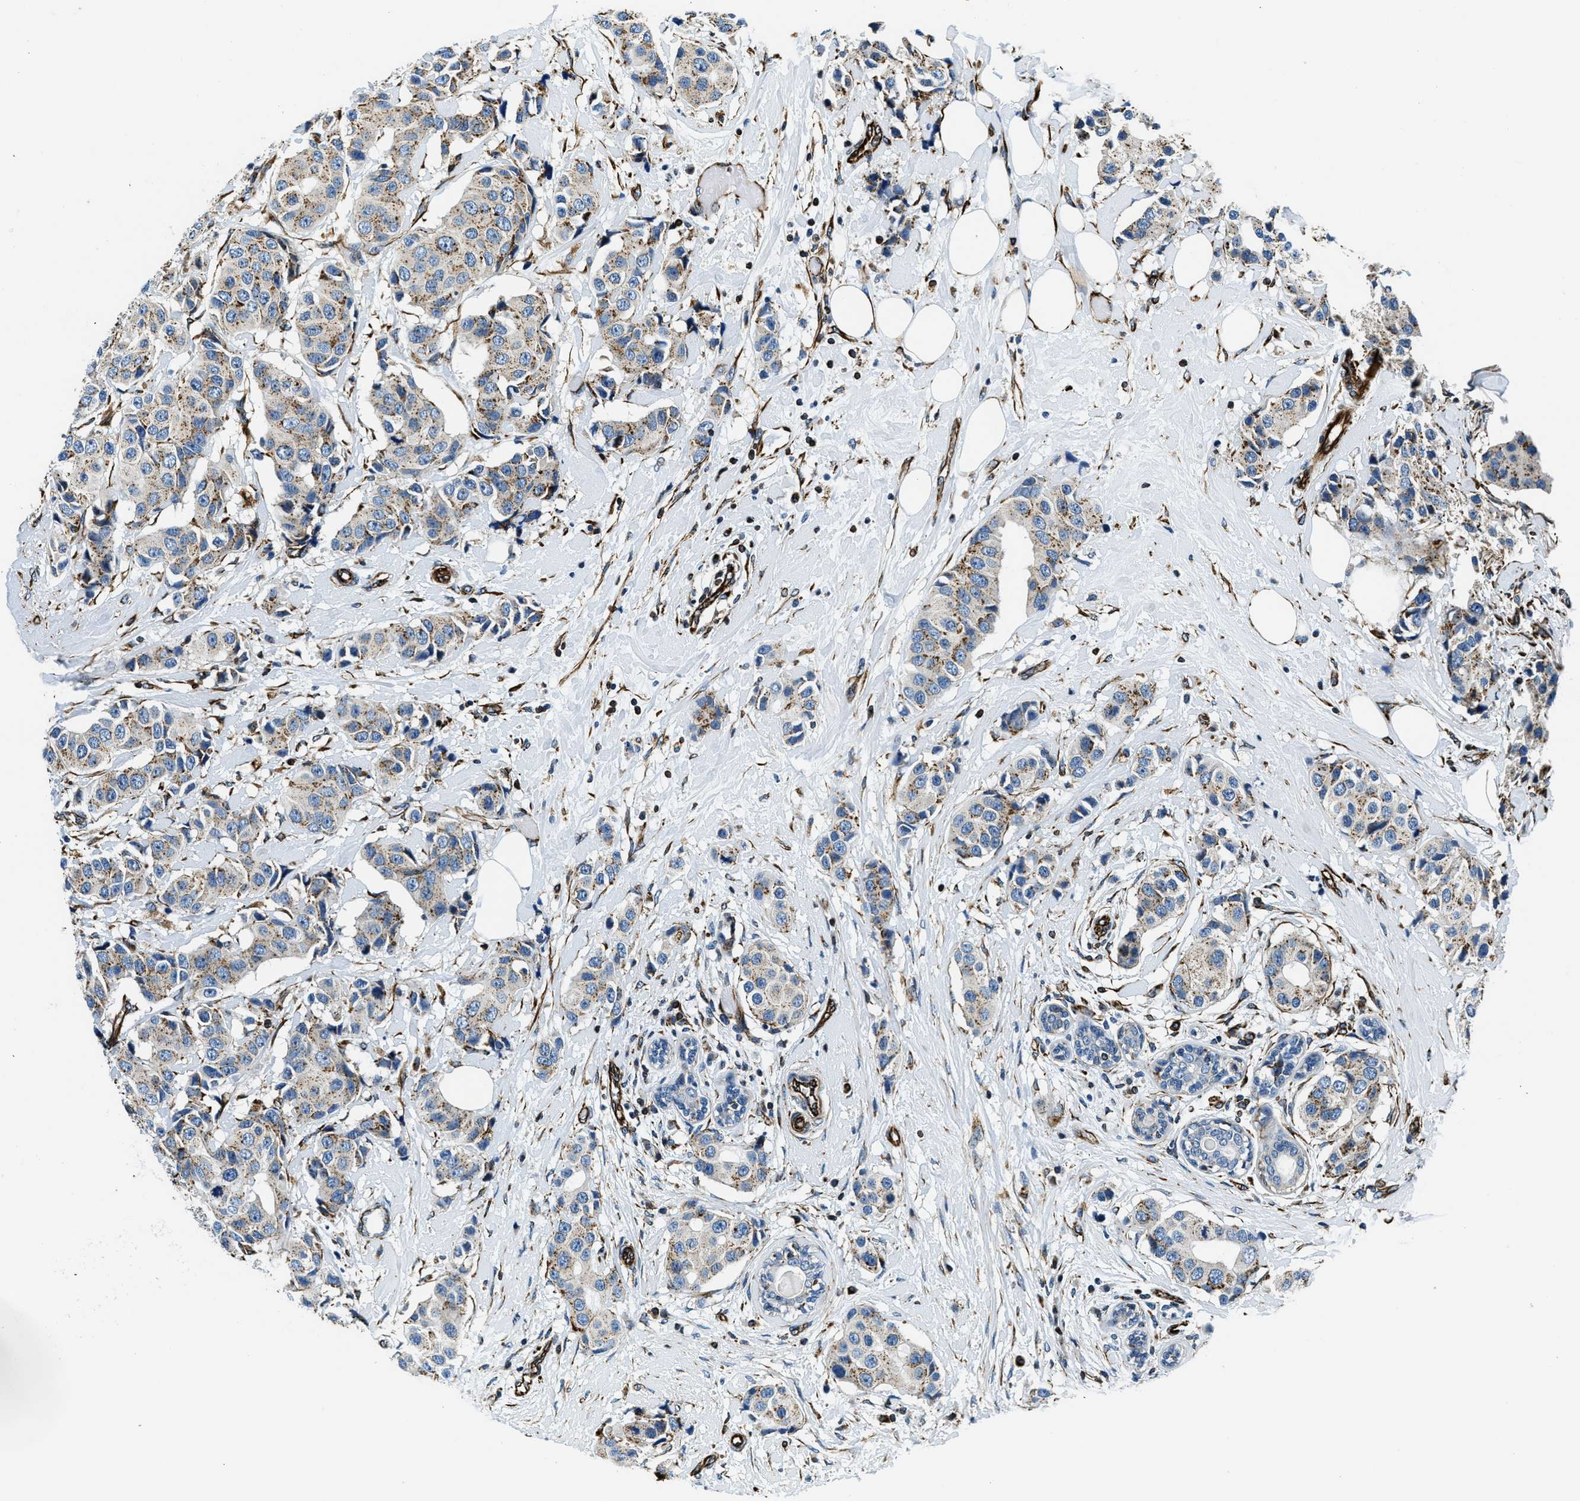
{"staining": {"intensity": "moderate", "quantity": "25%-75%", "location": "cytoplasmic/membranous"}, "tissue": "breast cancer", "cell_type": "Tumor cells", "image_type": "cancer", "snomed": [{"axis": "morphology", "description": "Normal tissue, NOS"}, {"axis": "morphology", "description": "Duct carcinoma"}, {"axis": "topography", "description": "Breast"}], "caption": "Immunohistochemical staining of human breast cancer exhibits moderate cytoplasmic/membranous protein expression in about 25%-75% of tumor cells. (DAB (3,3'-diaminobenzidine) IHC, brown staining for protein, blue staining for nuclei).", "gene": "GNS", "patient": {"sex": "female", "age": 39}}